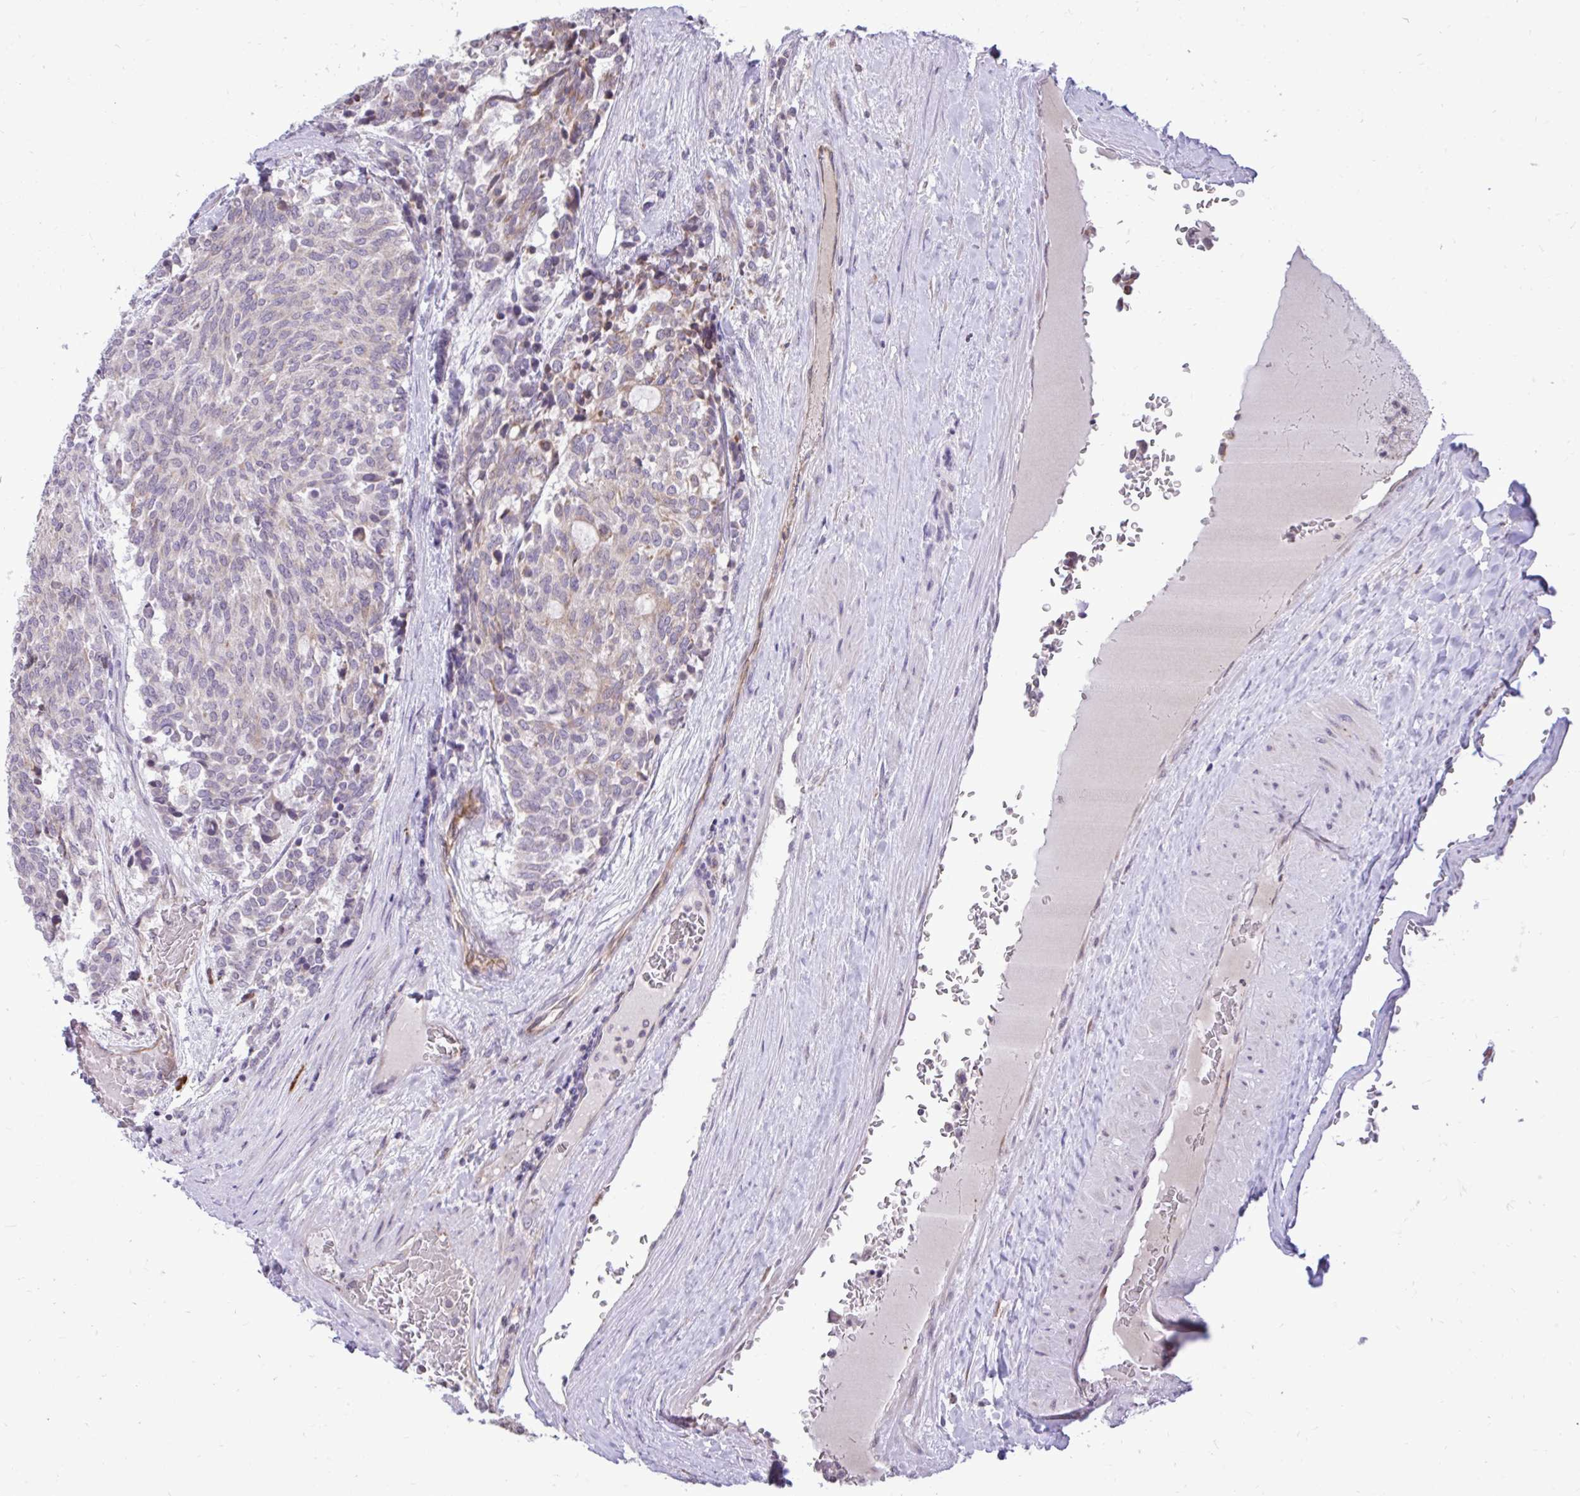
{"staining": {"intensity": "negative", "quantity": "none", "location": "none"}, "tissue": "carcinoid", "cell_type": "Tumor cells", "image_type": "cancer", "snomed": [{"axis": "morphology", "description": "Carcinoid, malignant, NOS"}, {"axis": "topography", "description": "Pancreas"}], "caption": "The photomicrograph exhibits no significant positivity in tumor cells of carcinoid.", "gene": "METTL9", "patient": {"sex": "female", "age": 54}}